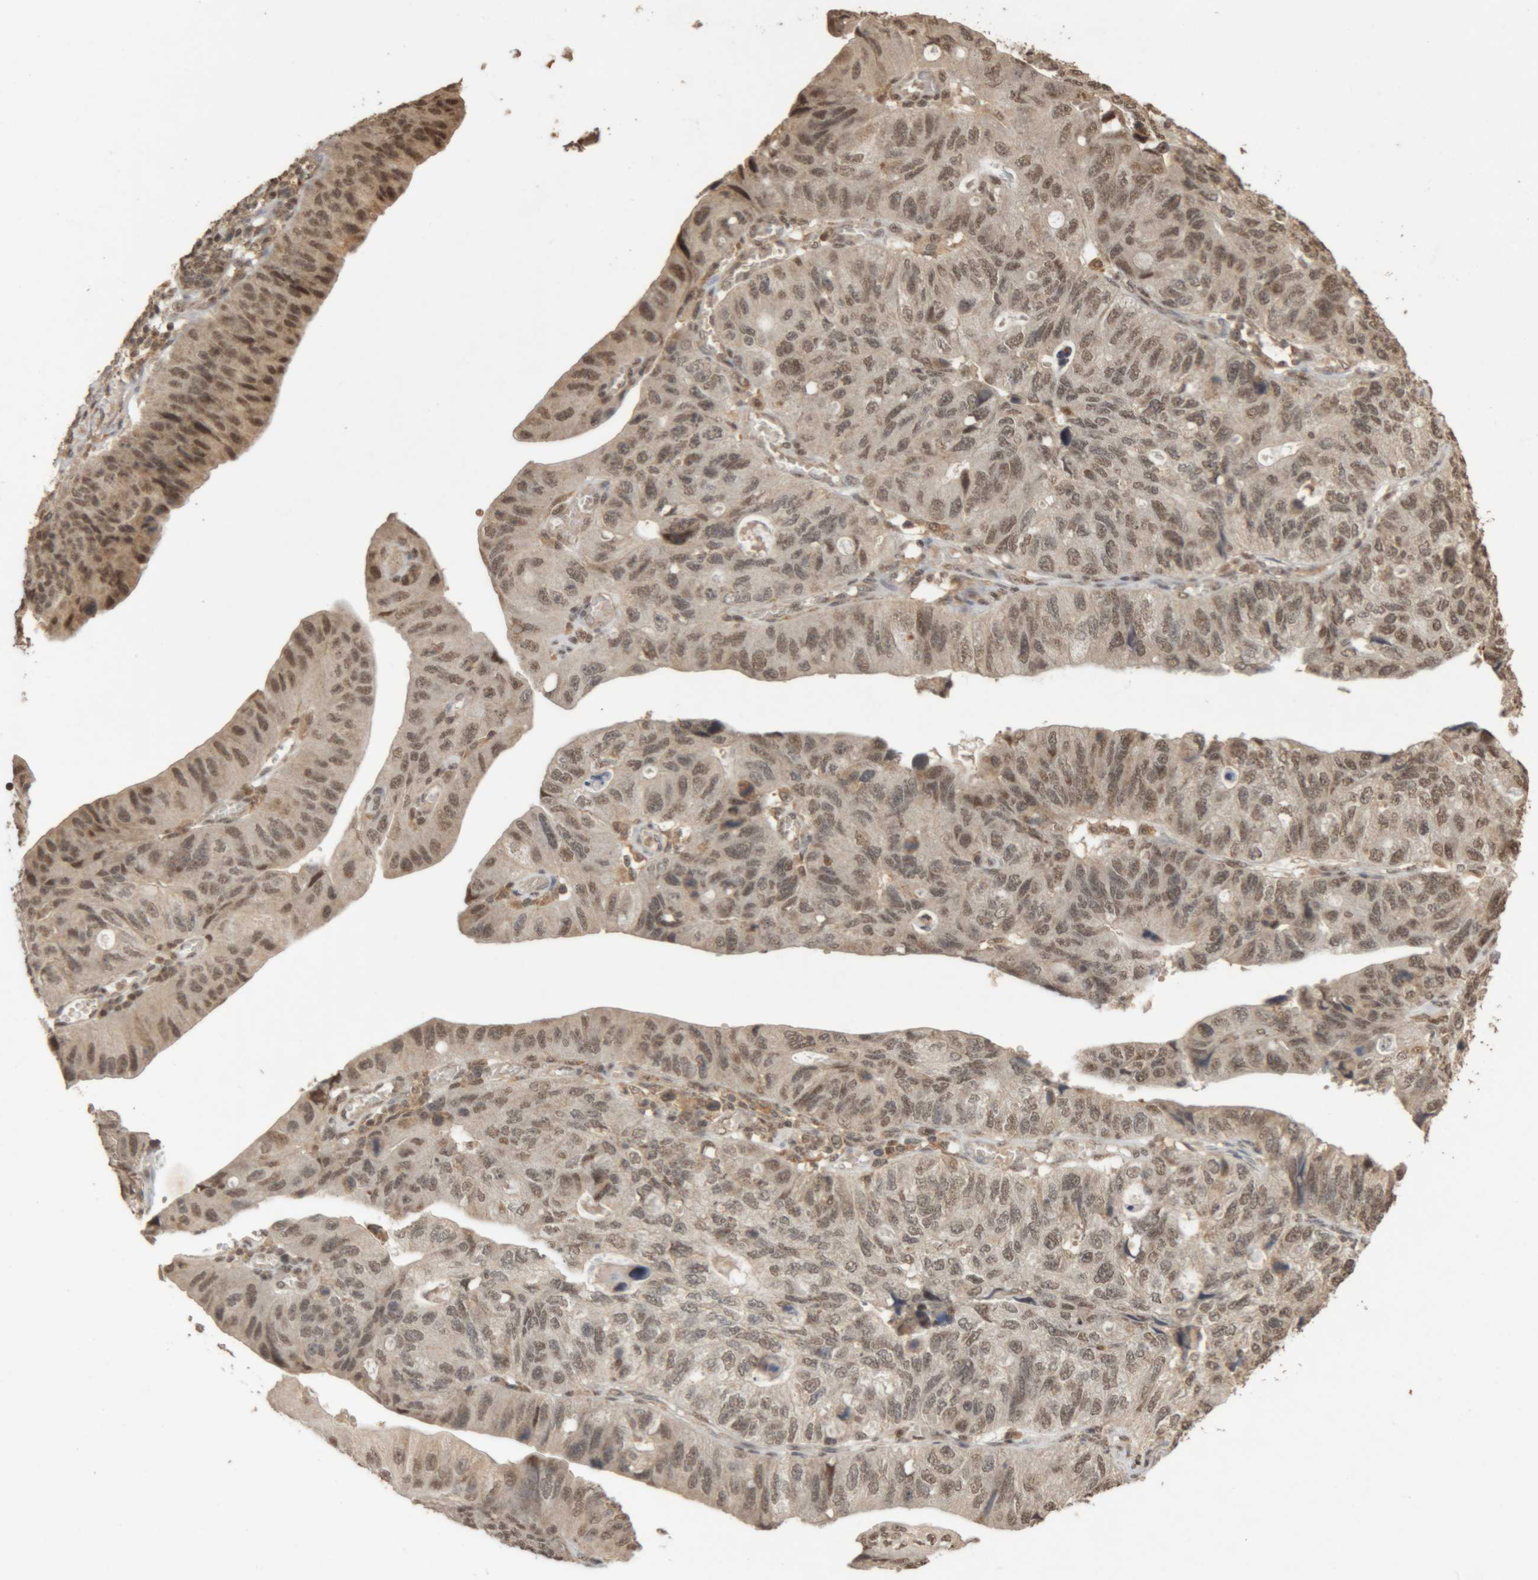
{"staining": {"intensity": "moderate", "quantity": ">75%", "location": "nuclear"}, "tissue": "stomach cancer", "cell_type": "Tumor cells", "image_type": "cancer", "snomed": [{"axis": "morphology", "description": "Adenocarcinoma, NOS"}, {"axis": "topography", "description": "Stomach"}], "caption": "Tumor cells exhibit moderate nuclear positivity in about >75% of cells in adenocarcinoma (stomach).", "gene": "KEAP1", "patient": {"sex": "male", "age": 59}}